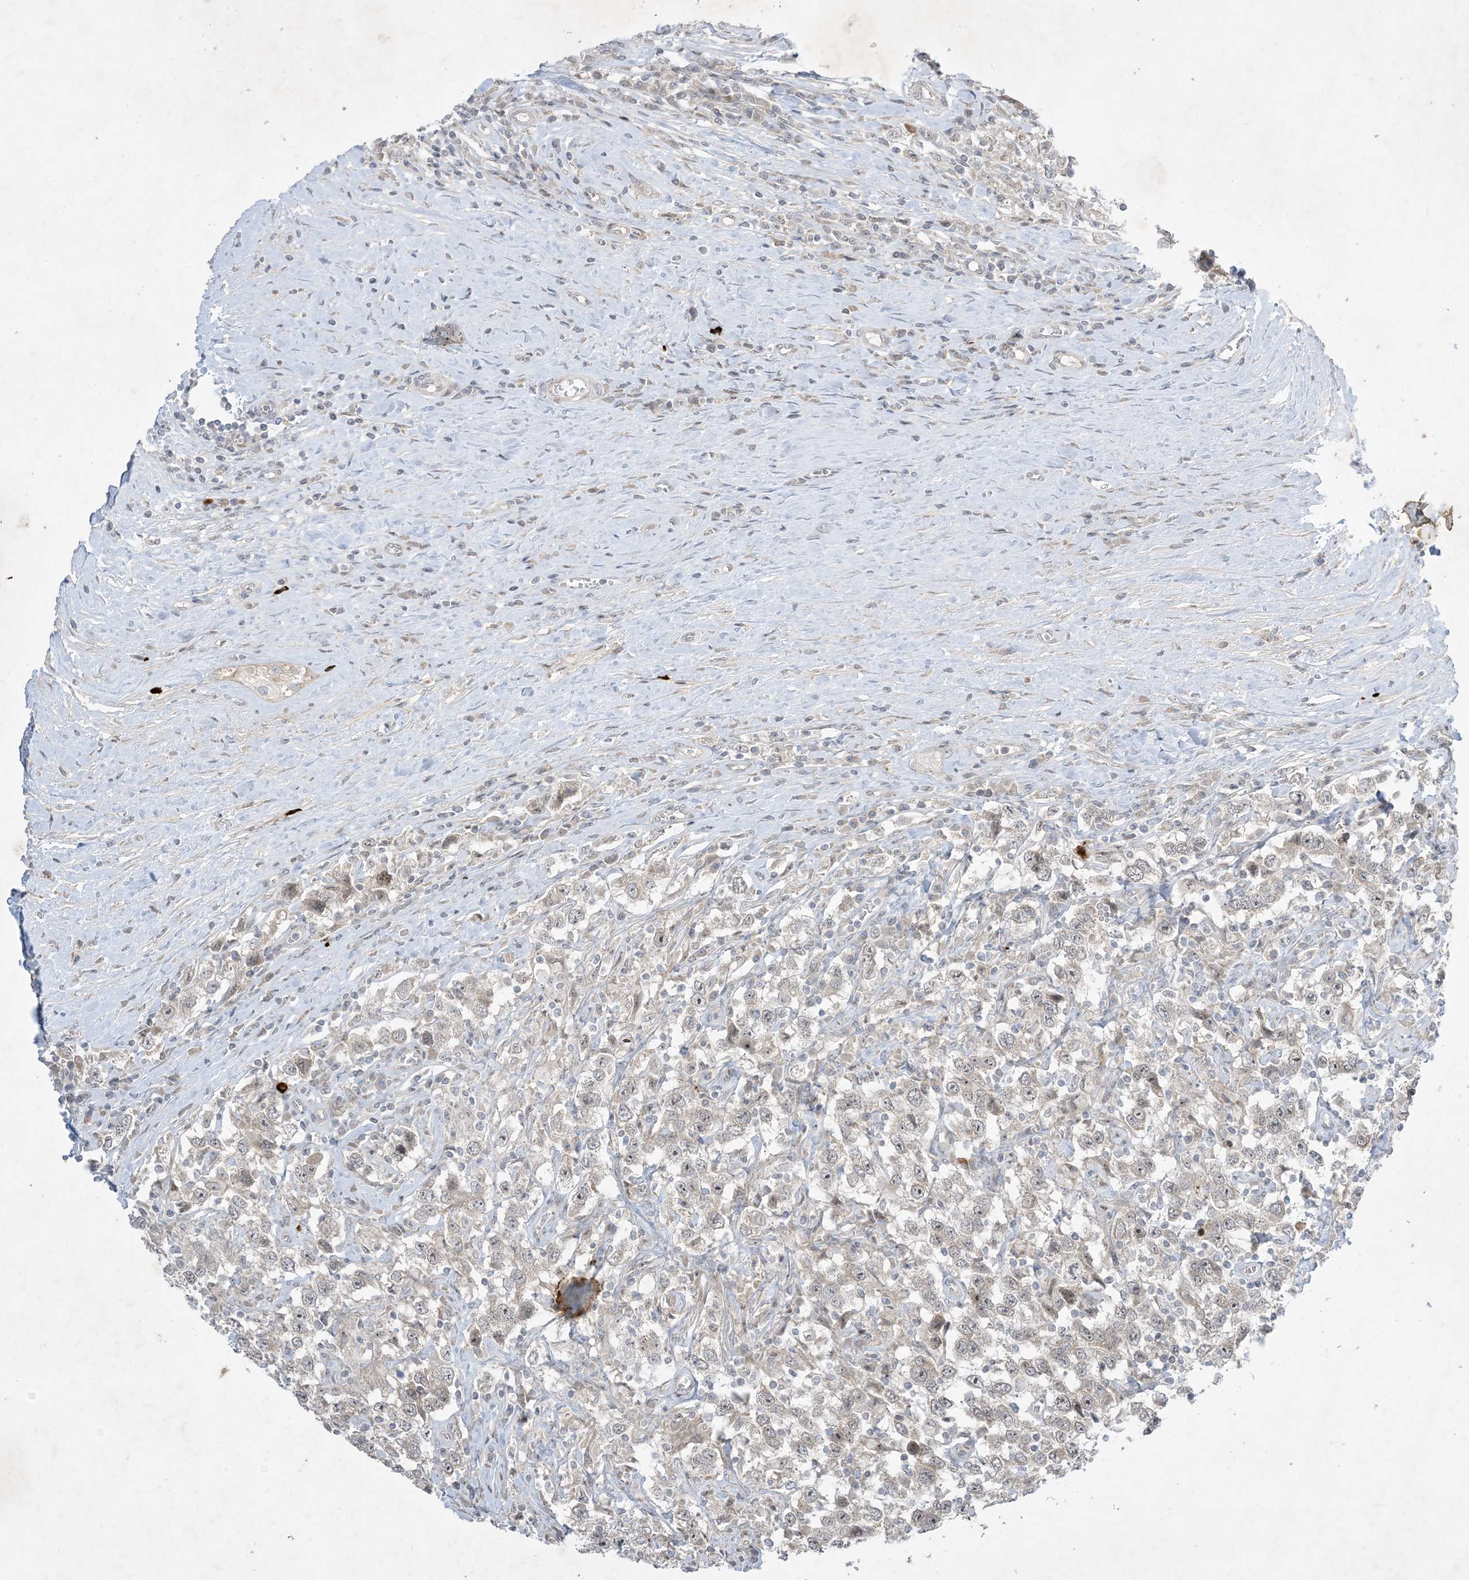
{"staining": {"intensity": "weak", "quantity": "25%-75%", "location": "cytoplasmic/membranous"}, "tissue": "testis cancer", "cell_type": "Tumor cells", "image_type": "cancer", "snomed": [{"axis": "morphology", "description": "Seminoma, NOS"}, {"axis": "topography", "description": "Testis"}], "caption": "Immunohistochemical staining of human testis cancer (seminoma) exhibits low levels of weak cytoplasmic/membranous expression in approximately 25%-75% of tumor cells. (DAB (3,3'-diaminobenzidine) = brown stain, brightfield microscopy at high magnification).", "gene": "SOGA3", "patient": {"sex": "male", "age": 41}}